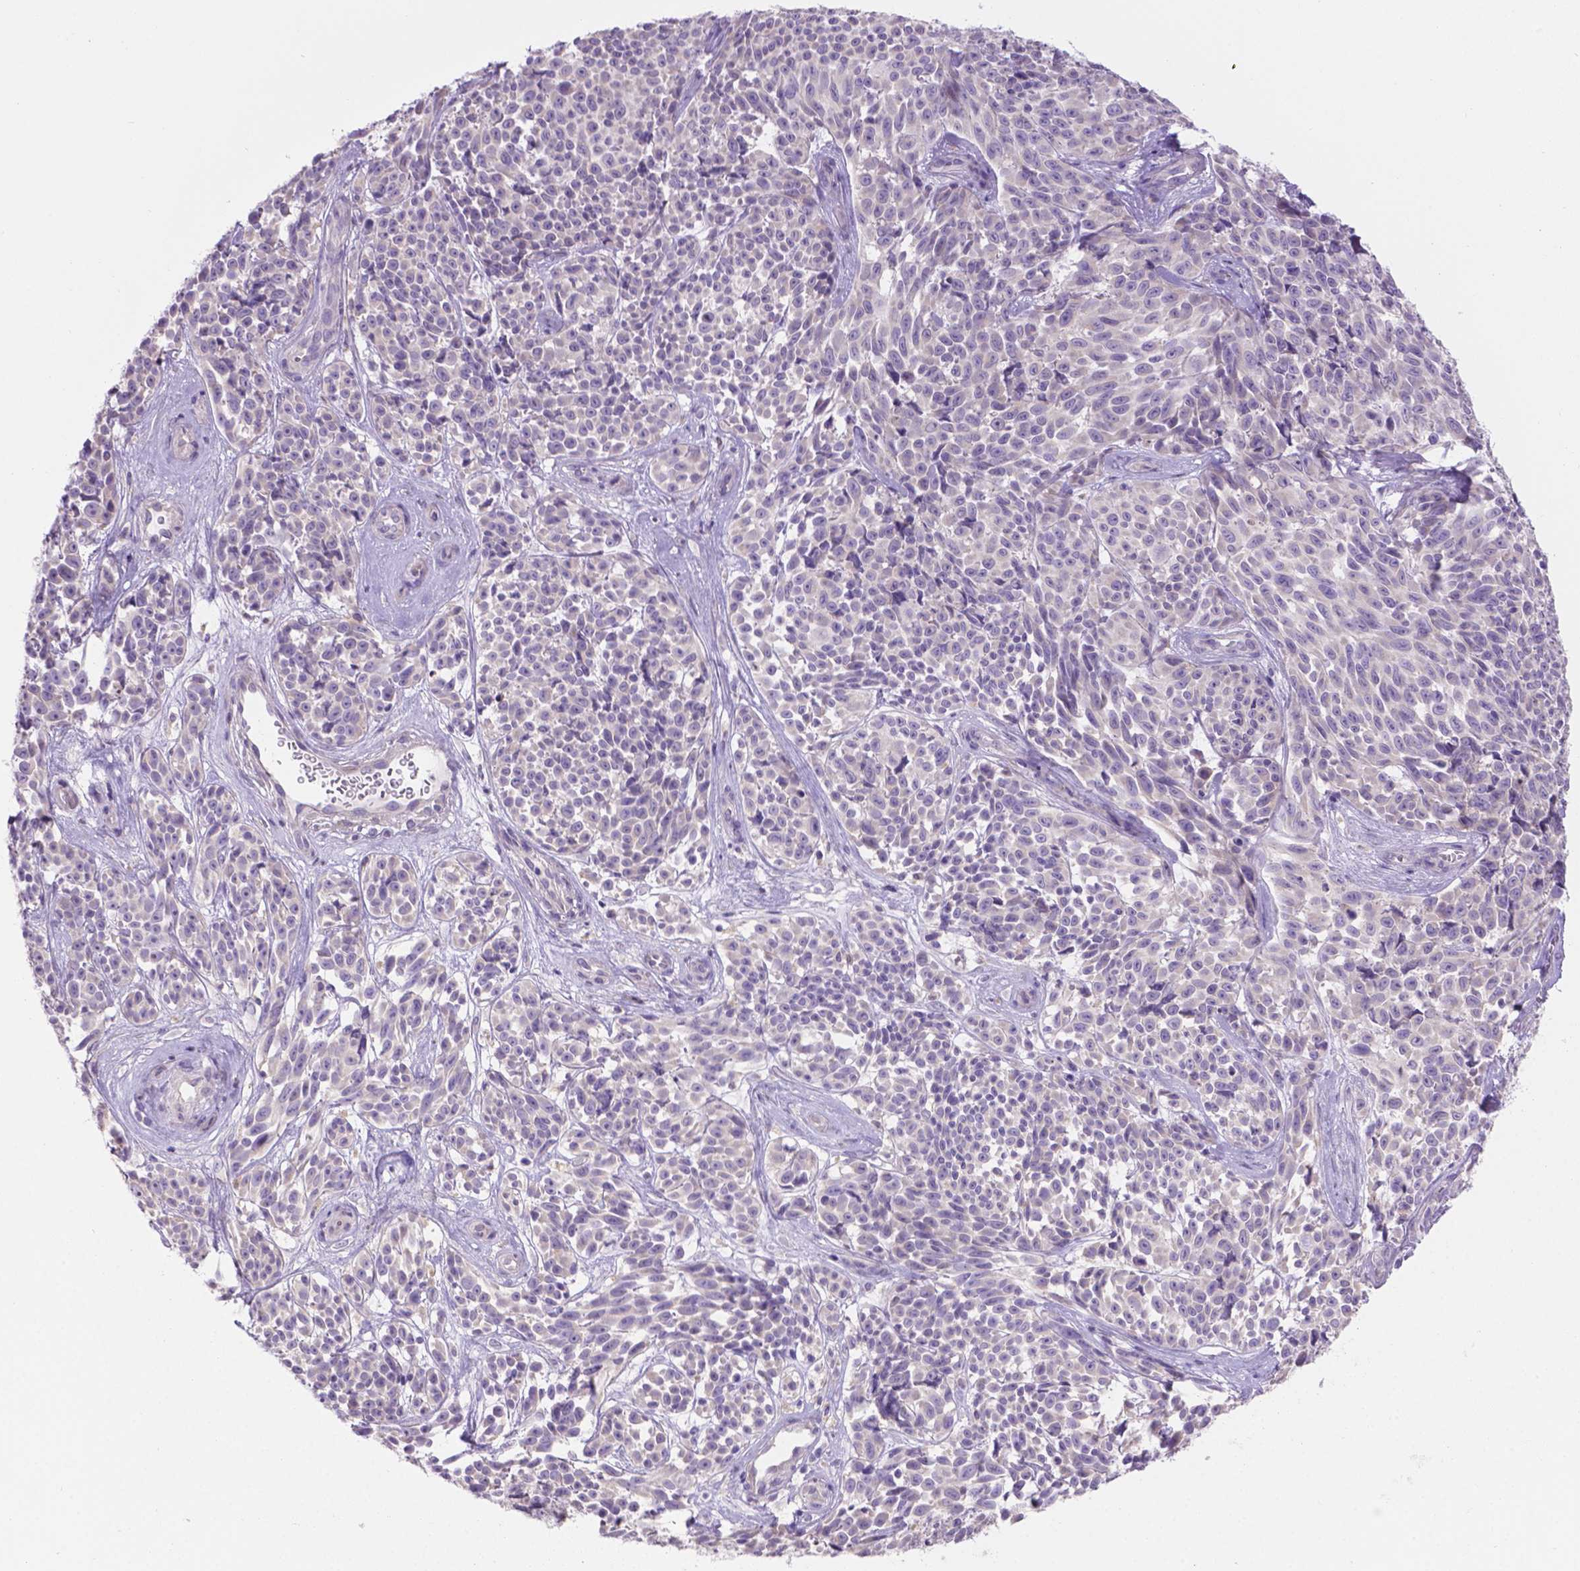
{"staining": {"intensity": "negative", "quantity": "none", "location": "none"}, "tissue": "melanoma", "cell_type": "Tumor cells", "image_type": "cancer", "snomed": [{"axis": "morphology", "description": "Malignant melanoma, NOS"}, {"axis": "topography", "description": "Skin"}], "caption": "This is an immunohistochemistry photomicrograph of human malignant melanoma. There is no positivity in tumor cells.", "gene": "CDH7", "patient": {"sex": "female", "age": 88}}